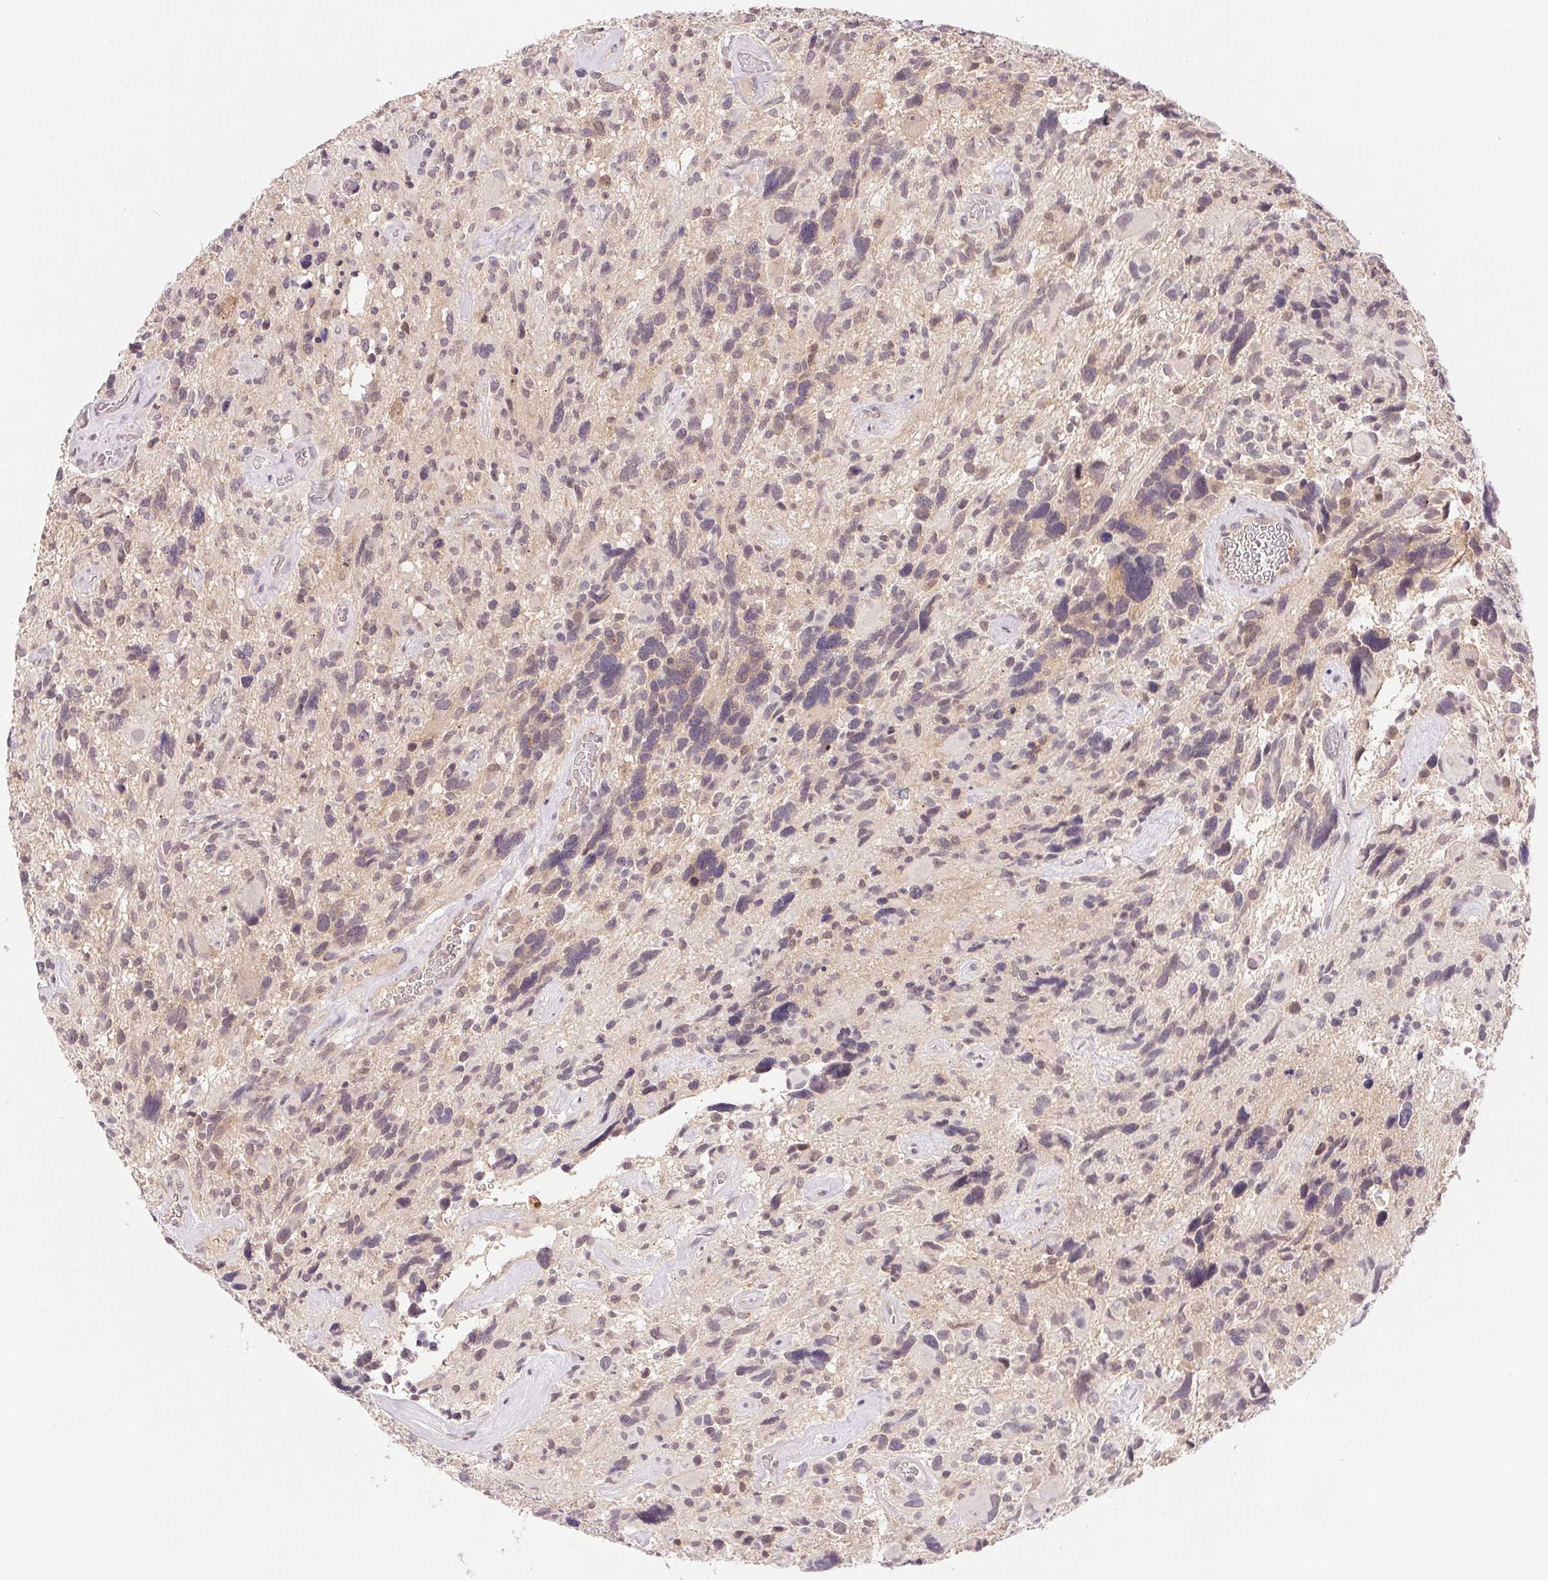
{"staining": {"intensity": "negative", "quantity": "none", "location": "none"}, "tissue": "glioma", "cell_type": "Tumor cells", "image_type": "cancer", "snomed": [{"axis": "morphology", "description": "Glioma, malignant, High grade"}, {"axis": "topography", "description": "Brain"}], "caption": "Tumor cells show no significant positivity in glioma. Nuclei are stained in blue.", "gene": "BNIP5", "patient": {"sex": "male", "age": 49}}